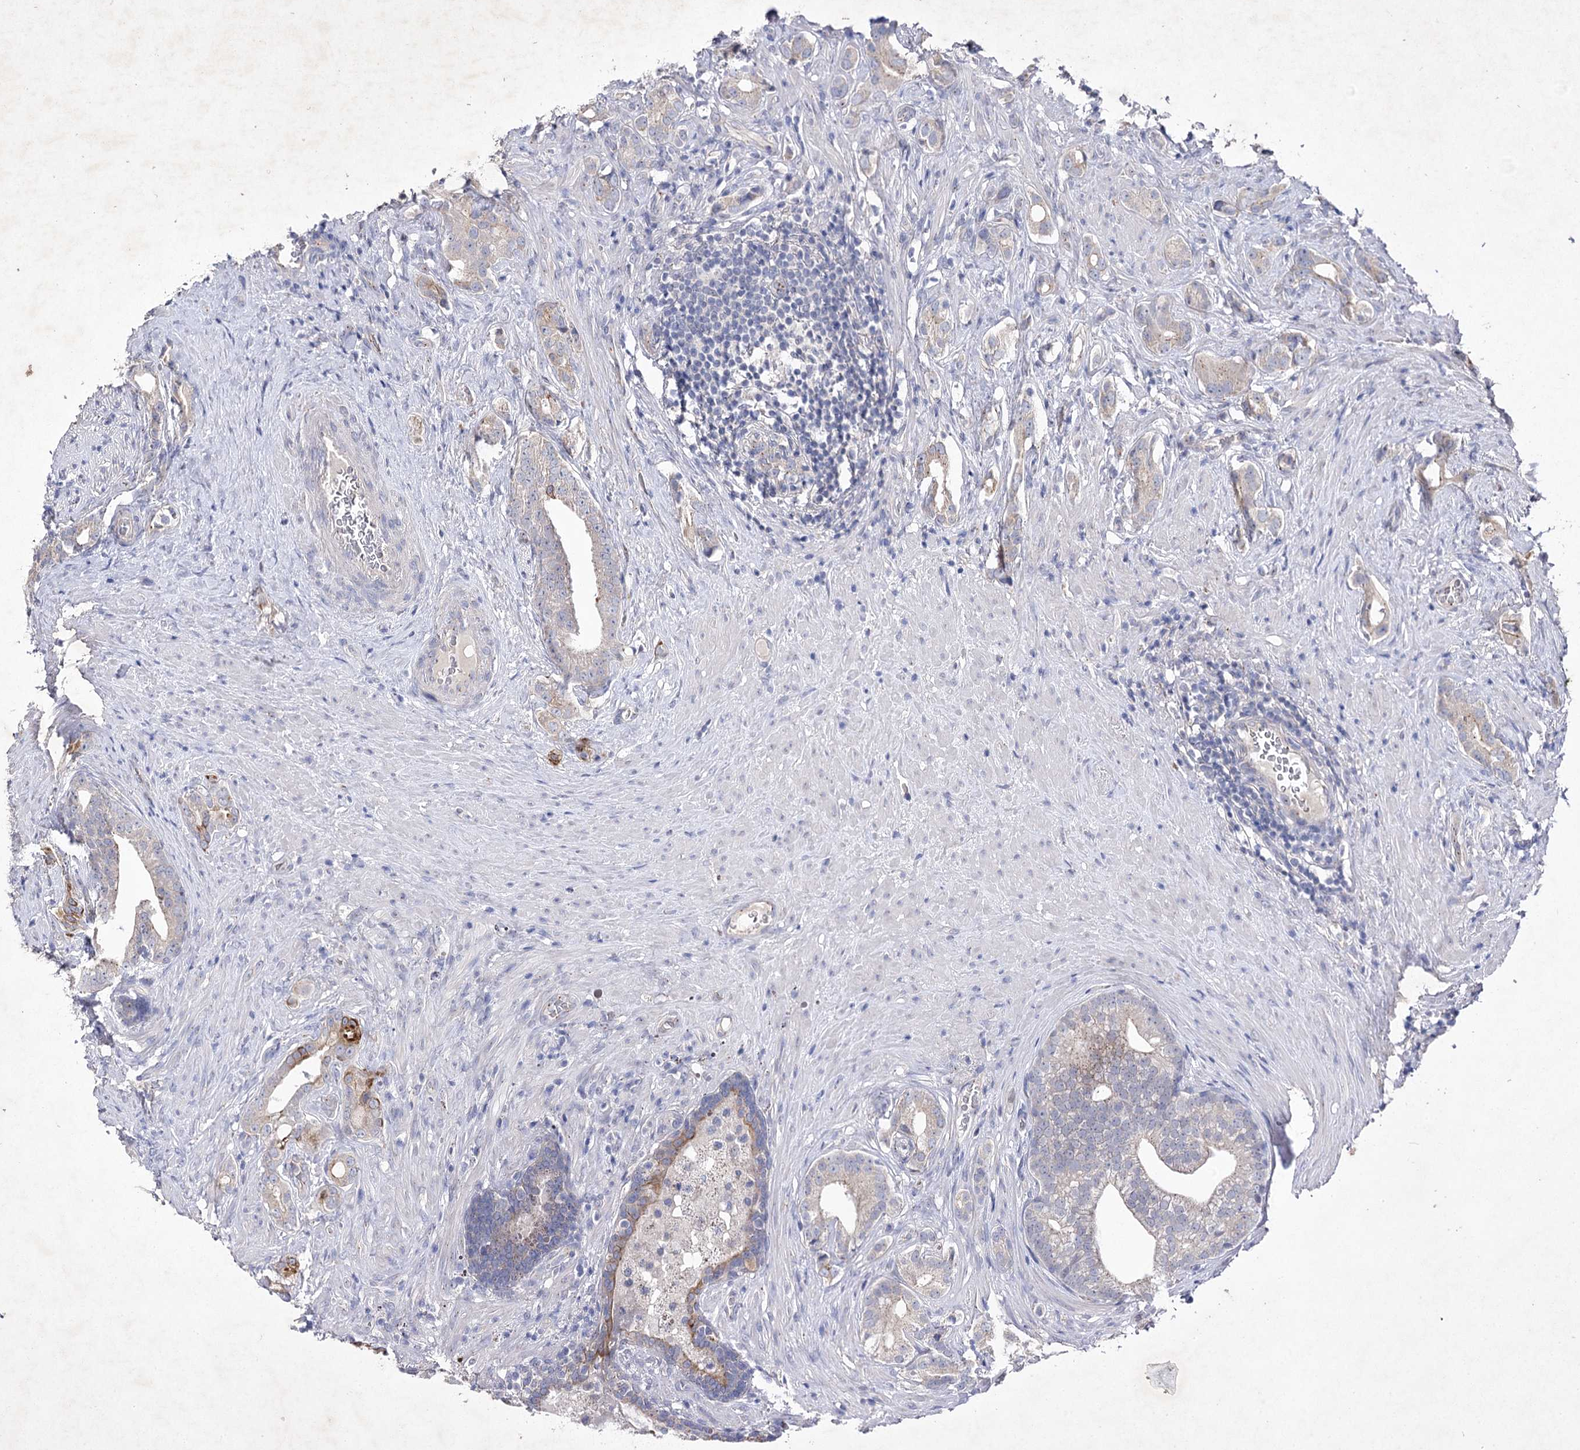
{"staining": {"intensity": "negative", "quantity": "none", "location": "none"}, "tissue": "prostate cancer", "cell_type": "Tumor cells", "image_type": "cancer", "snomed": [{"axis": "morphology", "description": "Adenocarcinoma, Low grade"}, {"axis": "topography", "description": "Prostate"}], "caption": "An image of human prostate cancer is negative for staining in tumor cells. Nuclei are stained in blue.", "gene": "COX15", "patient": {"sex": "male", "age": 71}}